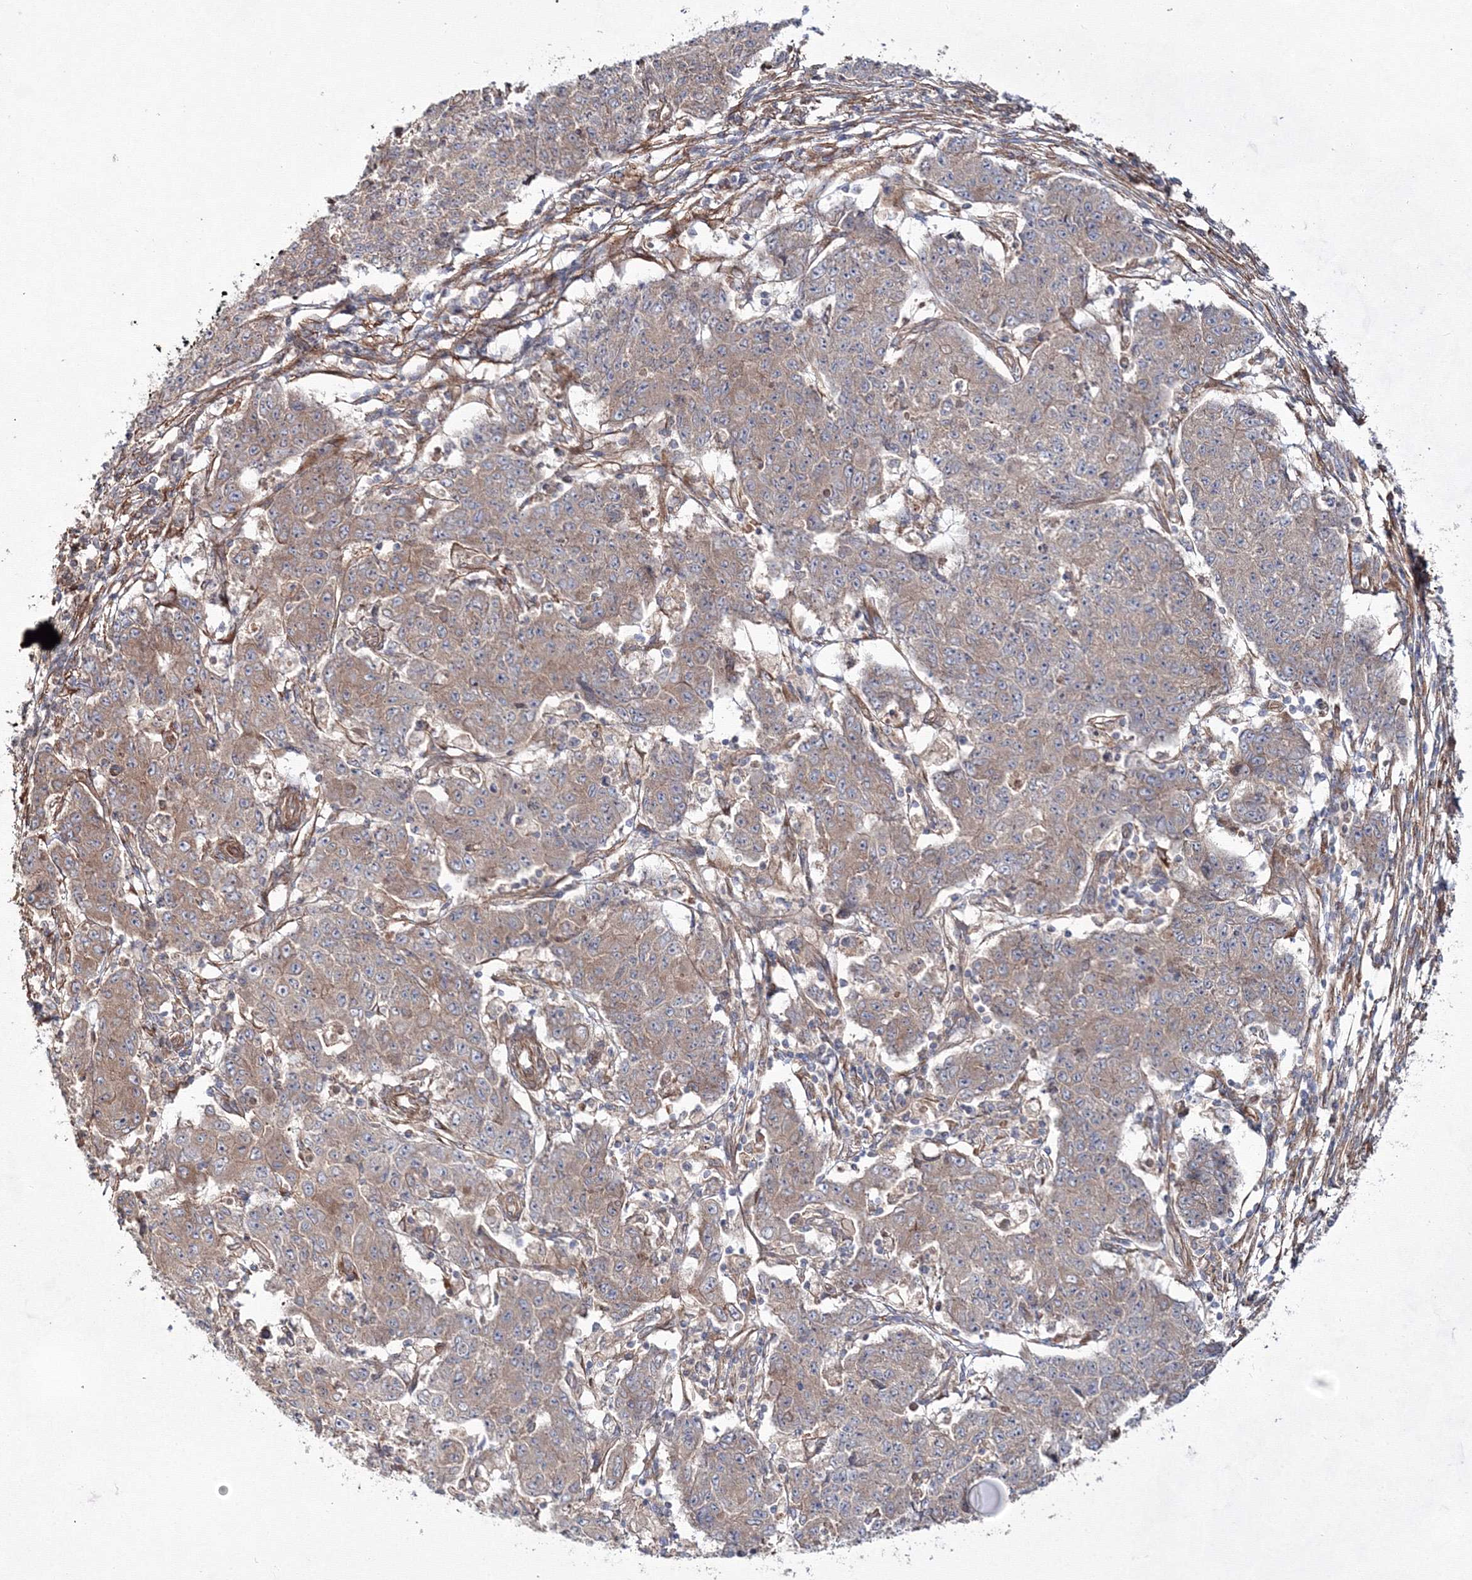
{"staining": {"intensity": "moderate", "quantity": ">75%", "location": "cytoplasmic/membranous"}, "tissue": "ovarian cancer", "cell_type": "Tumor cells", "image_type": "cancer", "snomed": [{"axis": "morphology", "description": "Carcinoma, endometroid"}, {"axis": "topography", "description": "Ovary"}], "caption": "Immunohistochemistry of human ovarian cancer demonstrates medium levels of moderate cytoplasmic/membranous staining in approximately >75% of tumor cells.", "gene": "EXOC6", "patient": {"sex": "female", "age": 42}}